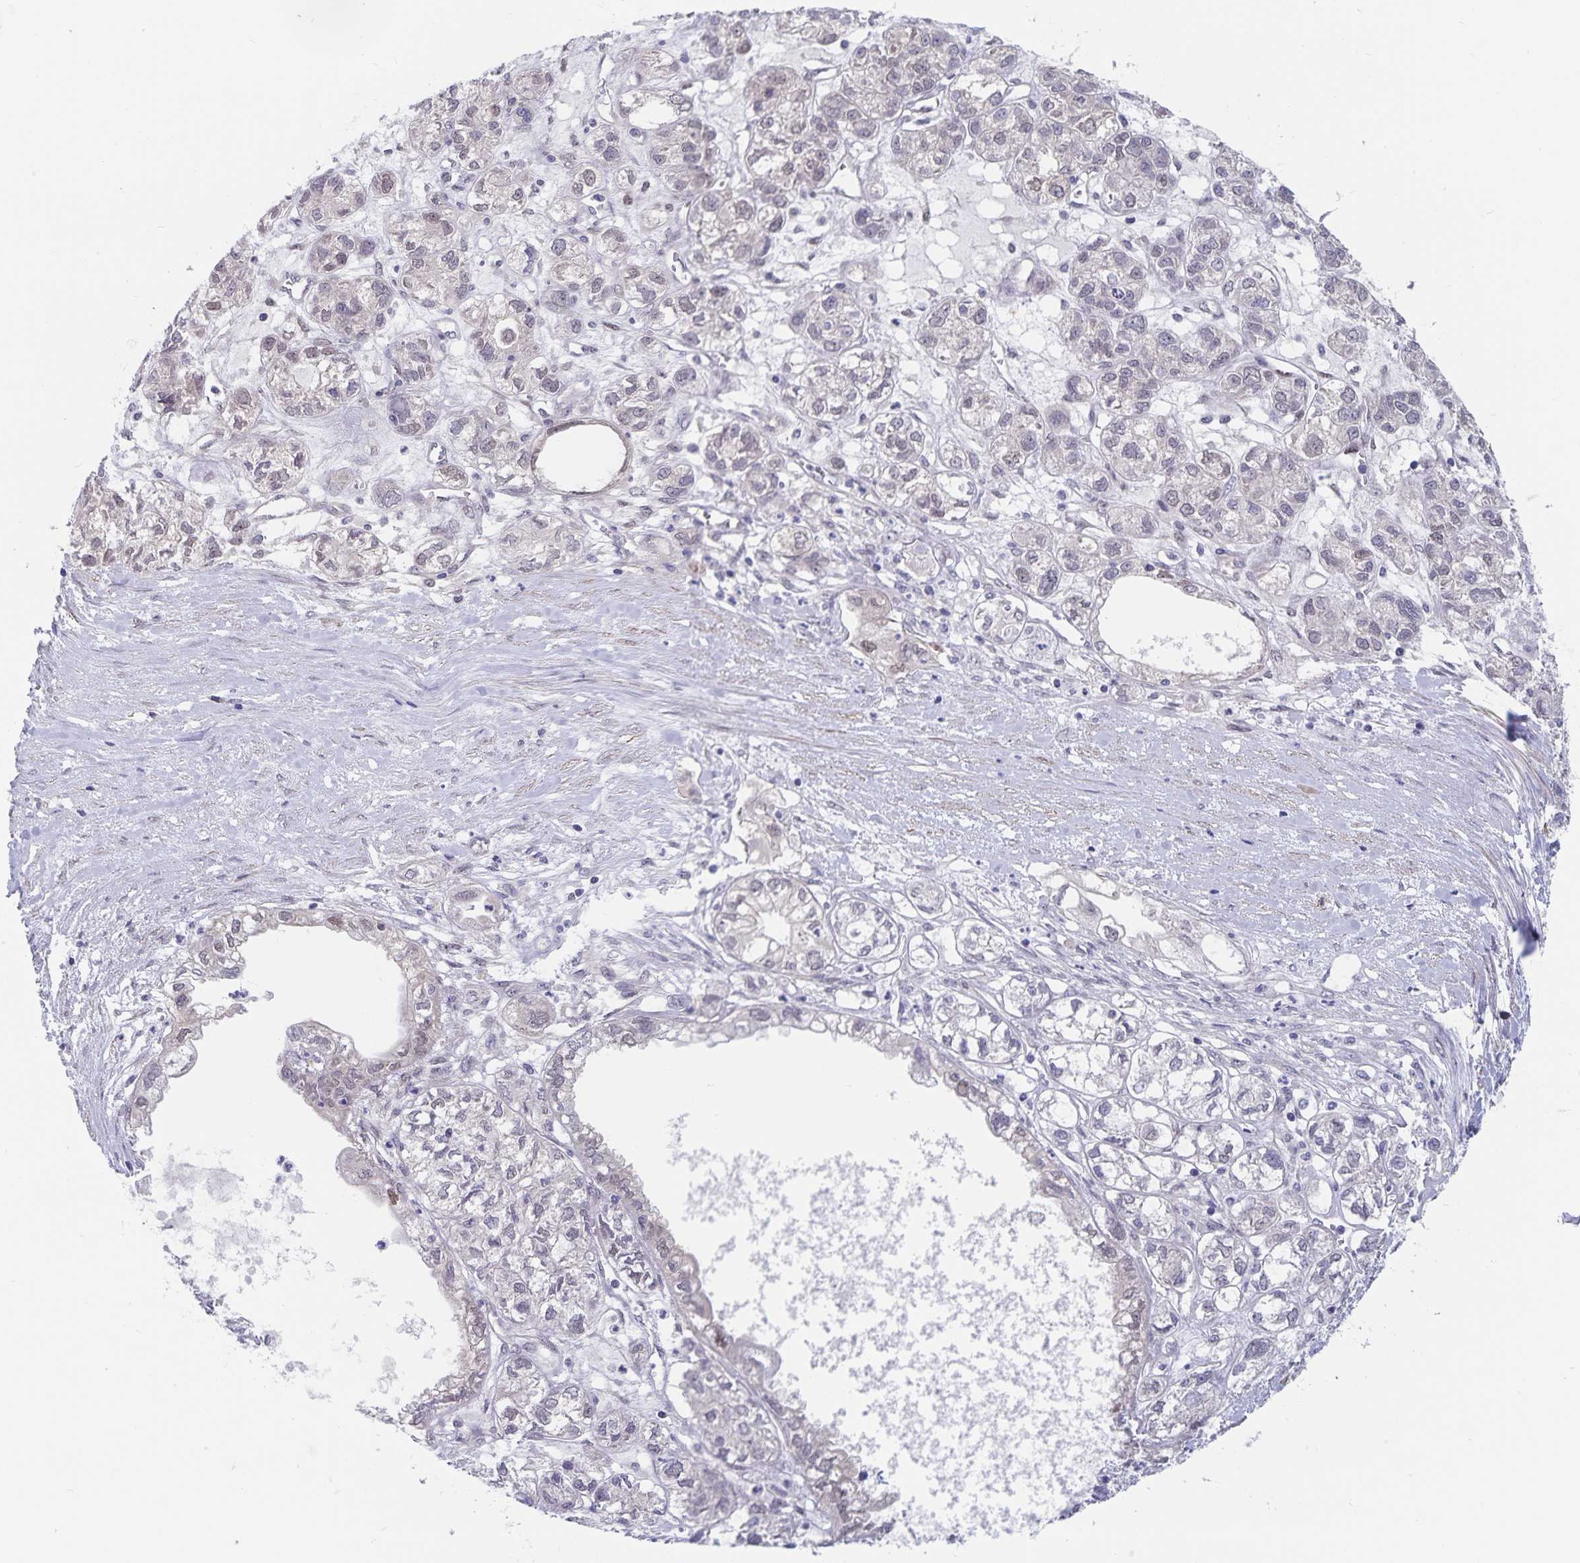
{"staining": {"intensity": "negative", "quantity": "none", "location": "none"}, "tissue": "ovarian cancer", "cell_type": "Tumor cells", "image_type": "cancer", "snomed": [{"axis": "morphology", "description": "Carcinoma, endometroid"}, {"axis": "topography", "description": "Ovary"}], "caption": "Tumor cells are negative for protein expression in human endometroid carcinoma (ovarian).", "gene": "BAG6", "patient": {"sex": "female", "age": 64}}